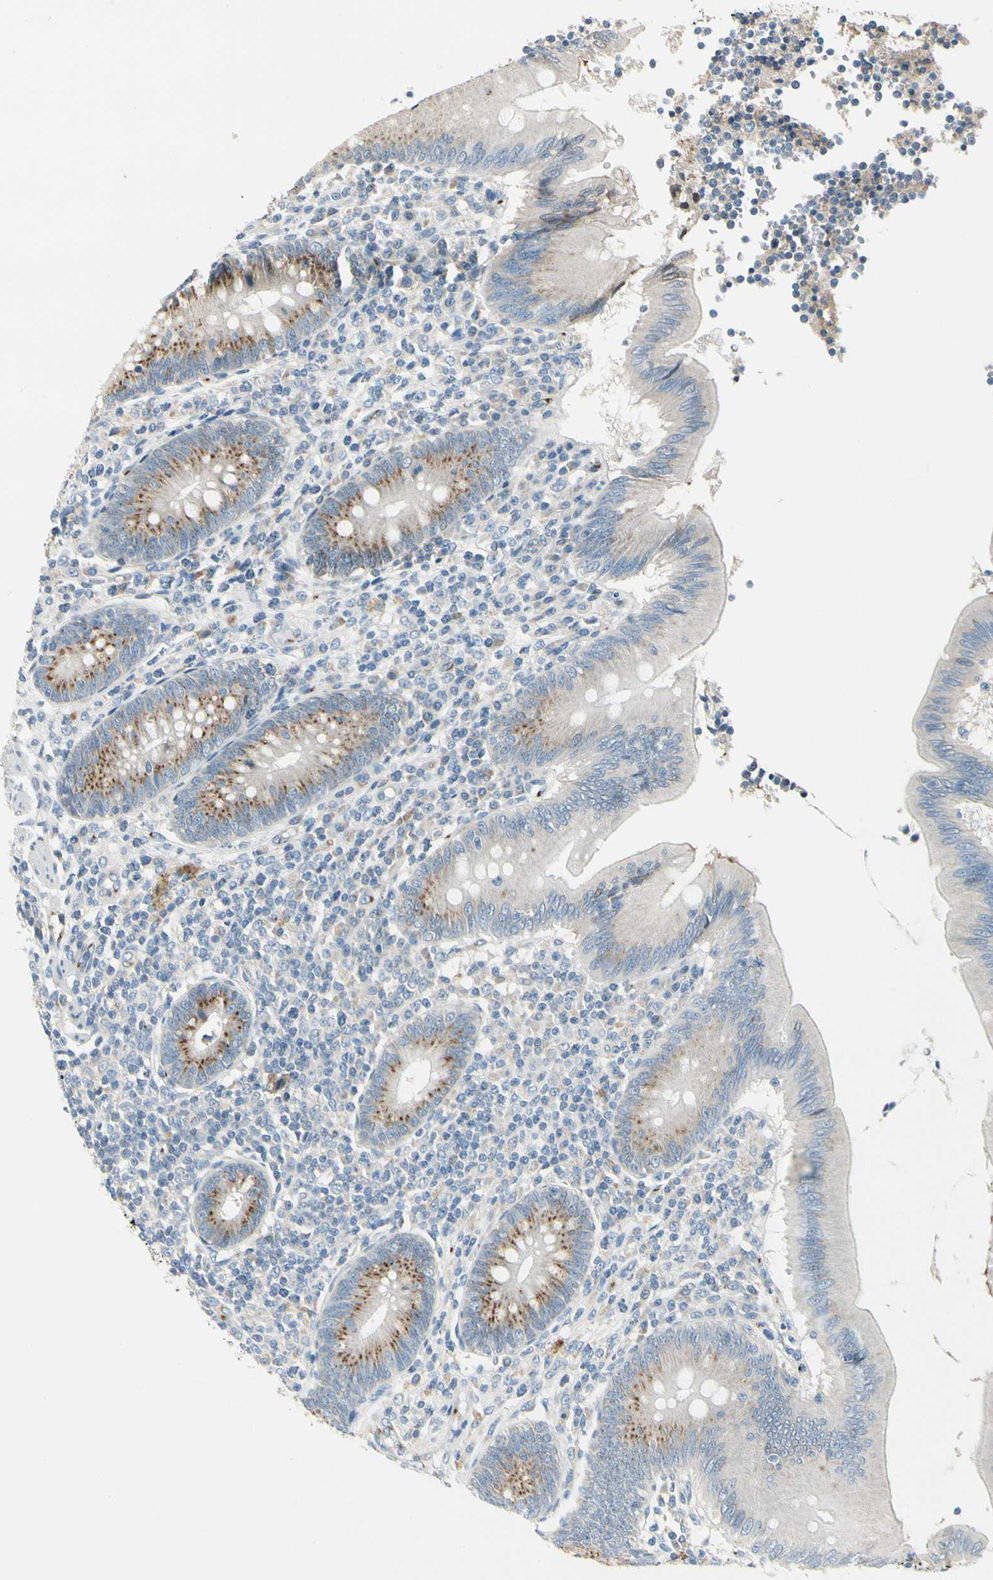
{"staining": {"intensity": "moderate", "quantity": ">75%", "location": "cytoplasmic/membranous"}, "tissue": "appendix", "cell_type": "Glandular cells", "image_type": "normal", "snomed": [{"axis": "morphology", "description": "Normal tissue, NOS"}, {"axis": "morphology", "description": "Inflammation, NOS"}, {"axis": "topography", "description": "Appendix"}], "caption": "Appendix stained for a protein reveals moderate cytoplasmic/membranous positivity in glandular cells. (DAB IHC, brown staining for protein, blue staining for nuclei).", "gene": "MANSC1", "patient": {"sex": "male", "age": 46}}